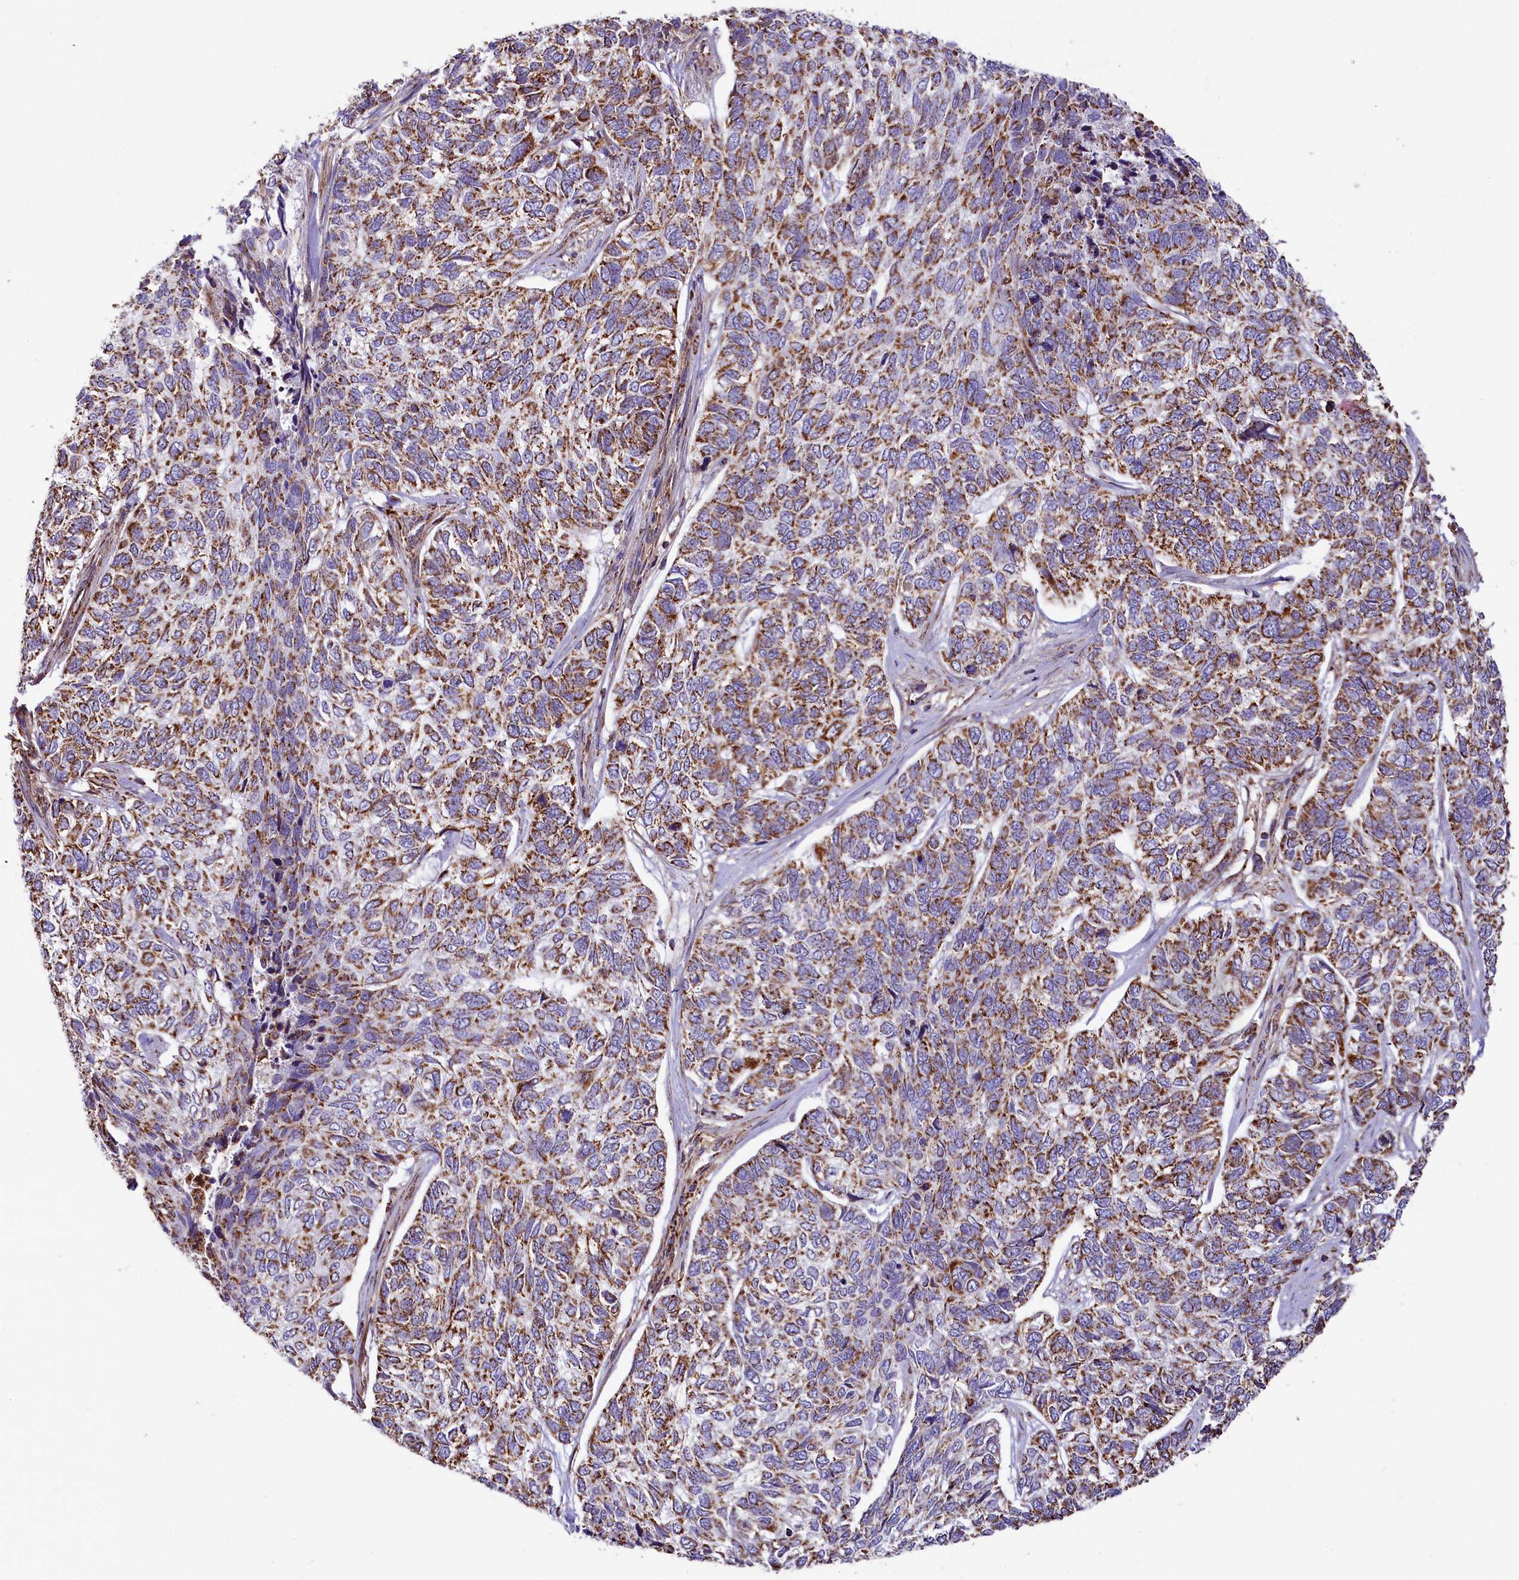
{"staining": {"intensity": "moderate", "quantity": ">75%", "location": "cytoplasmic/membranous"}, "tissue": "skin cancer", "cell_type": "Tumor cells", "image_type": "cancer", "snomed": [{"axis": "morphology", "description": "Basal cell carcinoma"}, {"axis": "topography", "description": "Skin"}], "caption": "Human skin cancer (basal cell carcinoma) stained with a brown dye displays moderate cytoplasmic/membranous positive positivity in about >75% of tumor cells.", "gene": "NDUFA8", "patient": {"sex": "female", "age": 65}}